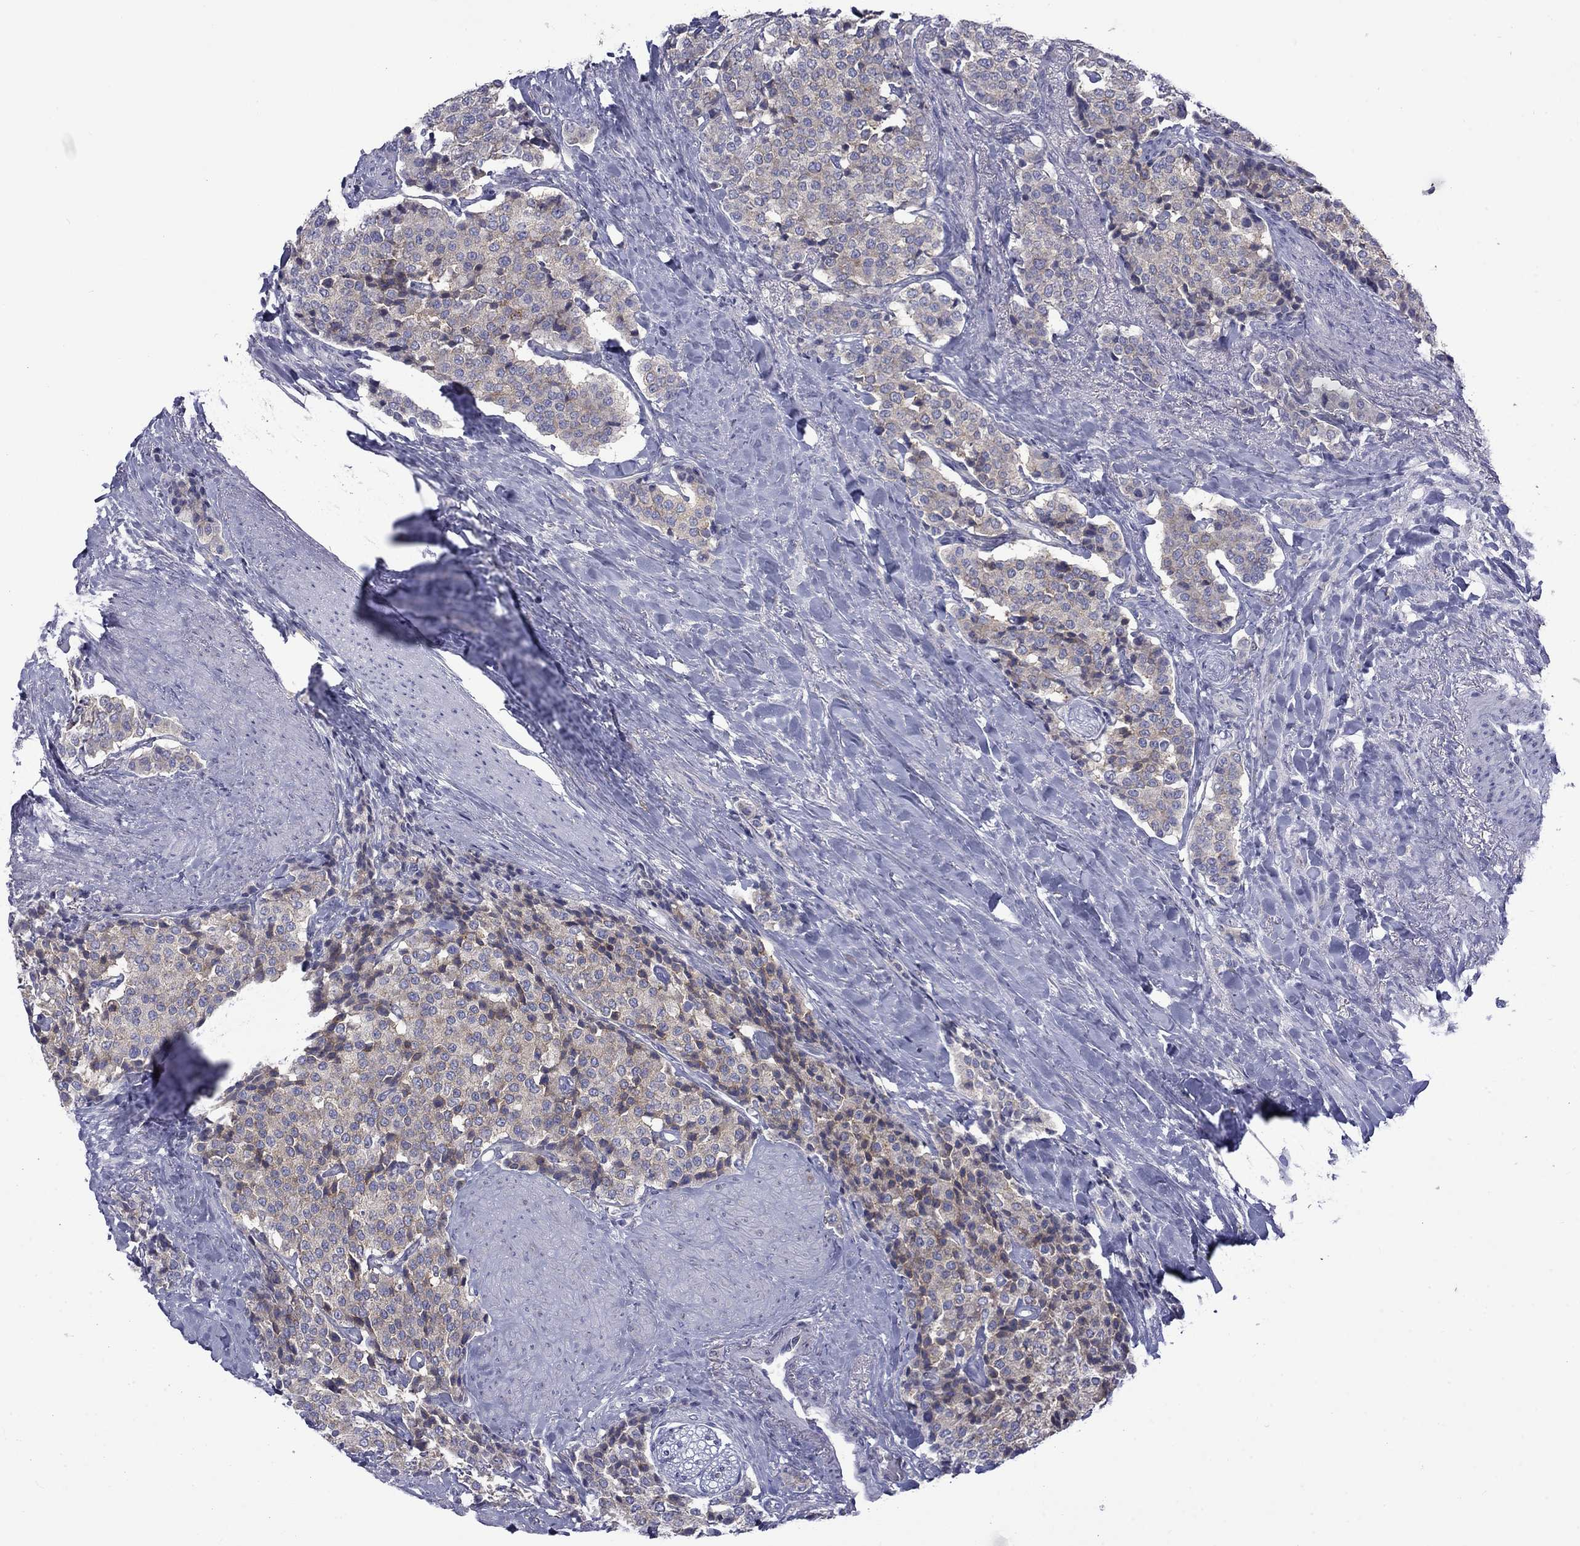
{"staining": {"intensity": "negative", "quantity": "none", "location": "none"}, "tissue": "carcinoid", "cell_type": "Tumor cells", "image_type": "cancer", "snomed": [{"axis": "morphology", "description": "Carcinoid, malignant, NOS"}, {"axis": "topography", "description": "Small intestine"}], "caption": "There is no significant positivity in tumor cells of malignant carcinoid.", "gene": "PABPC4", "patient": {"sex": "female", "age": 58}}